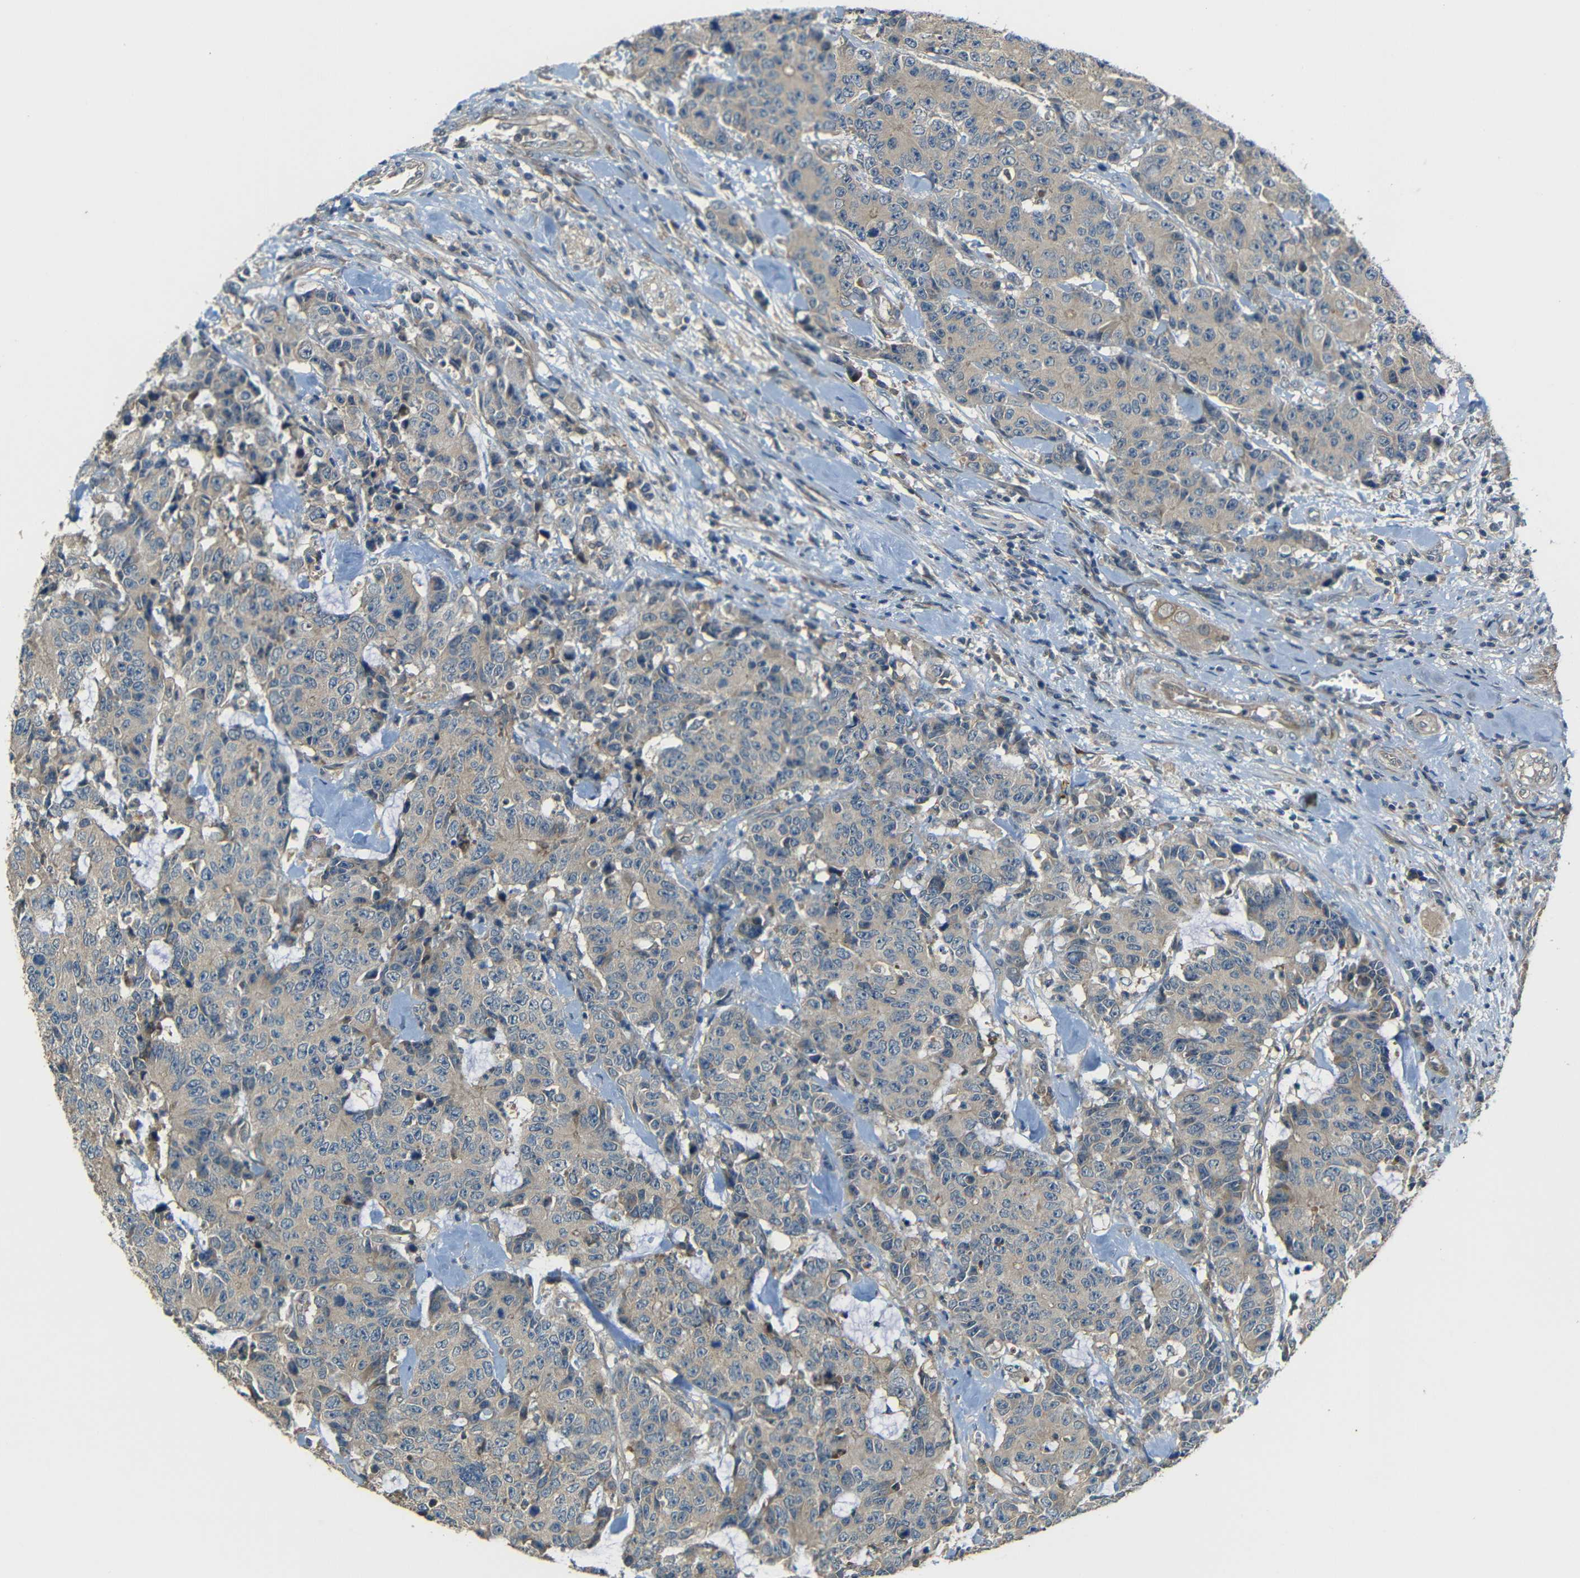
{"staining": {"intensity": "moderate", "quantity": ">75%", "location": "cytoplasmic/membranous"}, "tissue": "colorectal cancer", "cell_type": "Tumor cells", "image_type": "cancer", "snomed": [{"axis": "morphology", "description": "Adenocarcinoma, NOS"}, {"axis": "topography", "description": "Colon"}], "caption": "Immunohistochemistry (IHC) of human colorectal cancer (adenocarcinoma) exhibits medium levels of moderate cytoplasmic/membranous staining in approximately >75% of tumor cells.", "gene": "FNDC3A", "patient": {"sex": "female", "age": 86}}